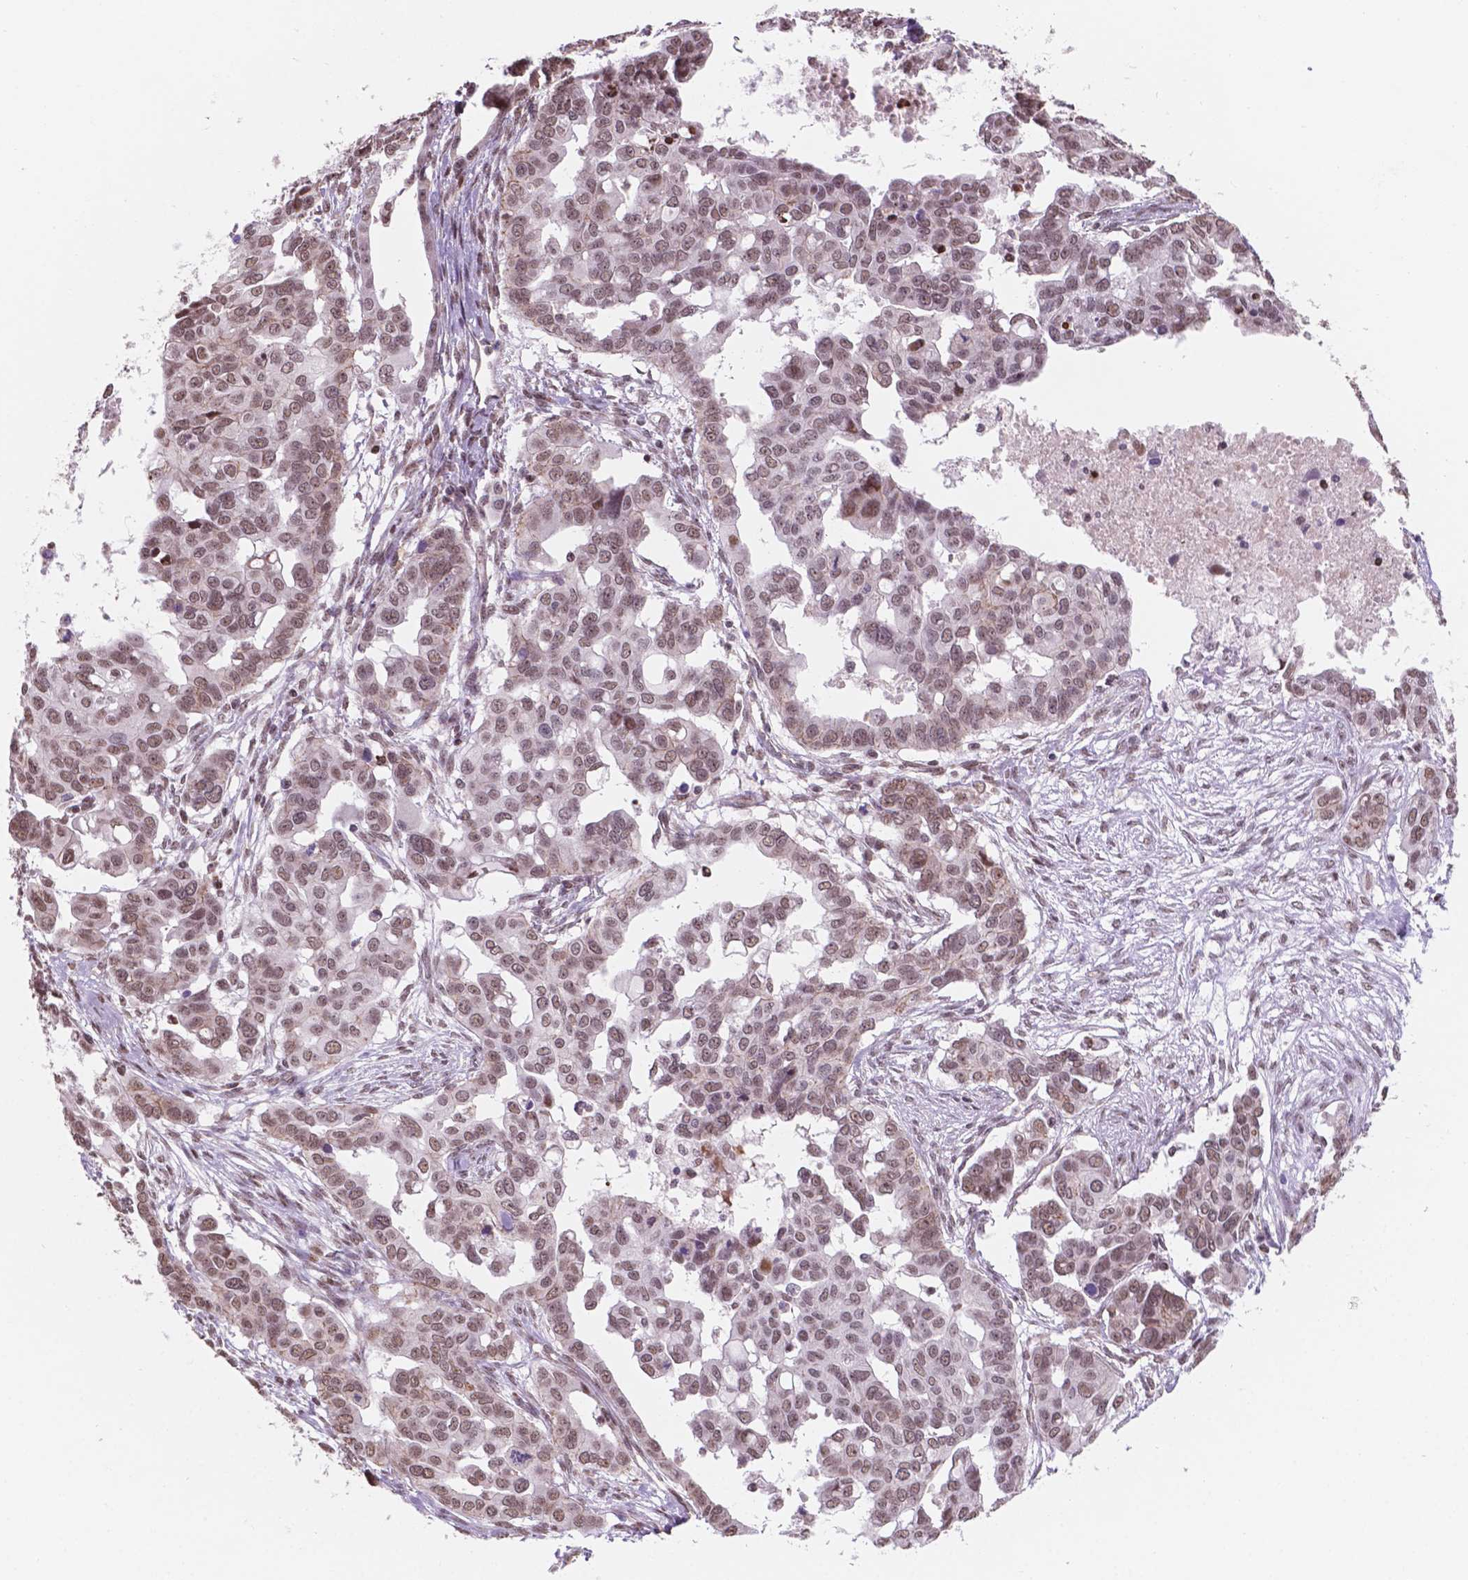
{"staining": {"intensity": "moderate", "quantity": ">75%", "location": "nuclear"}, "tissue": "ovarian cancer", "cell_type": "Tumor cells", "image_type": "cancer", "snomed": [{"axis": "morphology", "description": "Carcinoma, endometroid"}, {"axis": "topography", "description": "Ovary"}], "caption": "Tumor cells demonstrate medium levels of moderate nuclear positivity in about >75% of cells in endometroid carcinoma (ovarian).", "gene": "NDUFA10", "patient": {"sex": "female", "age": 78}}